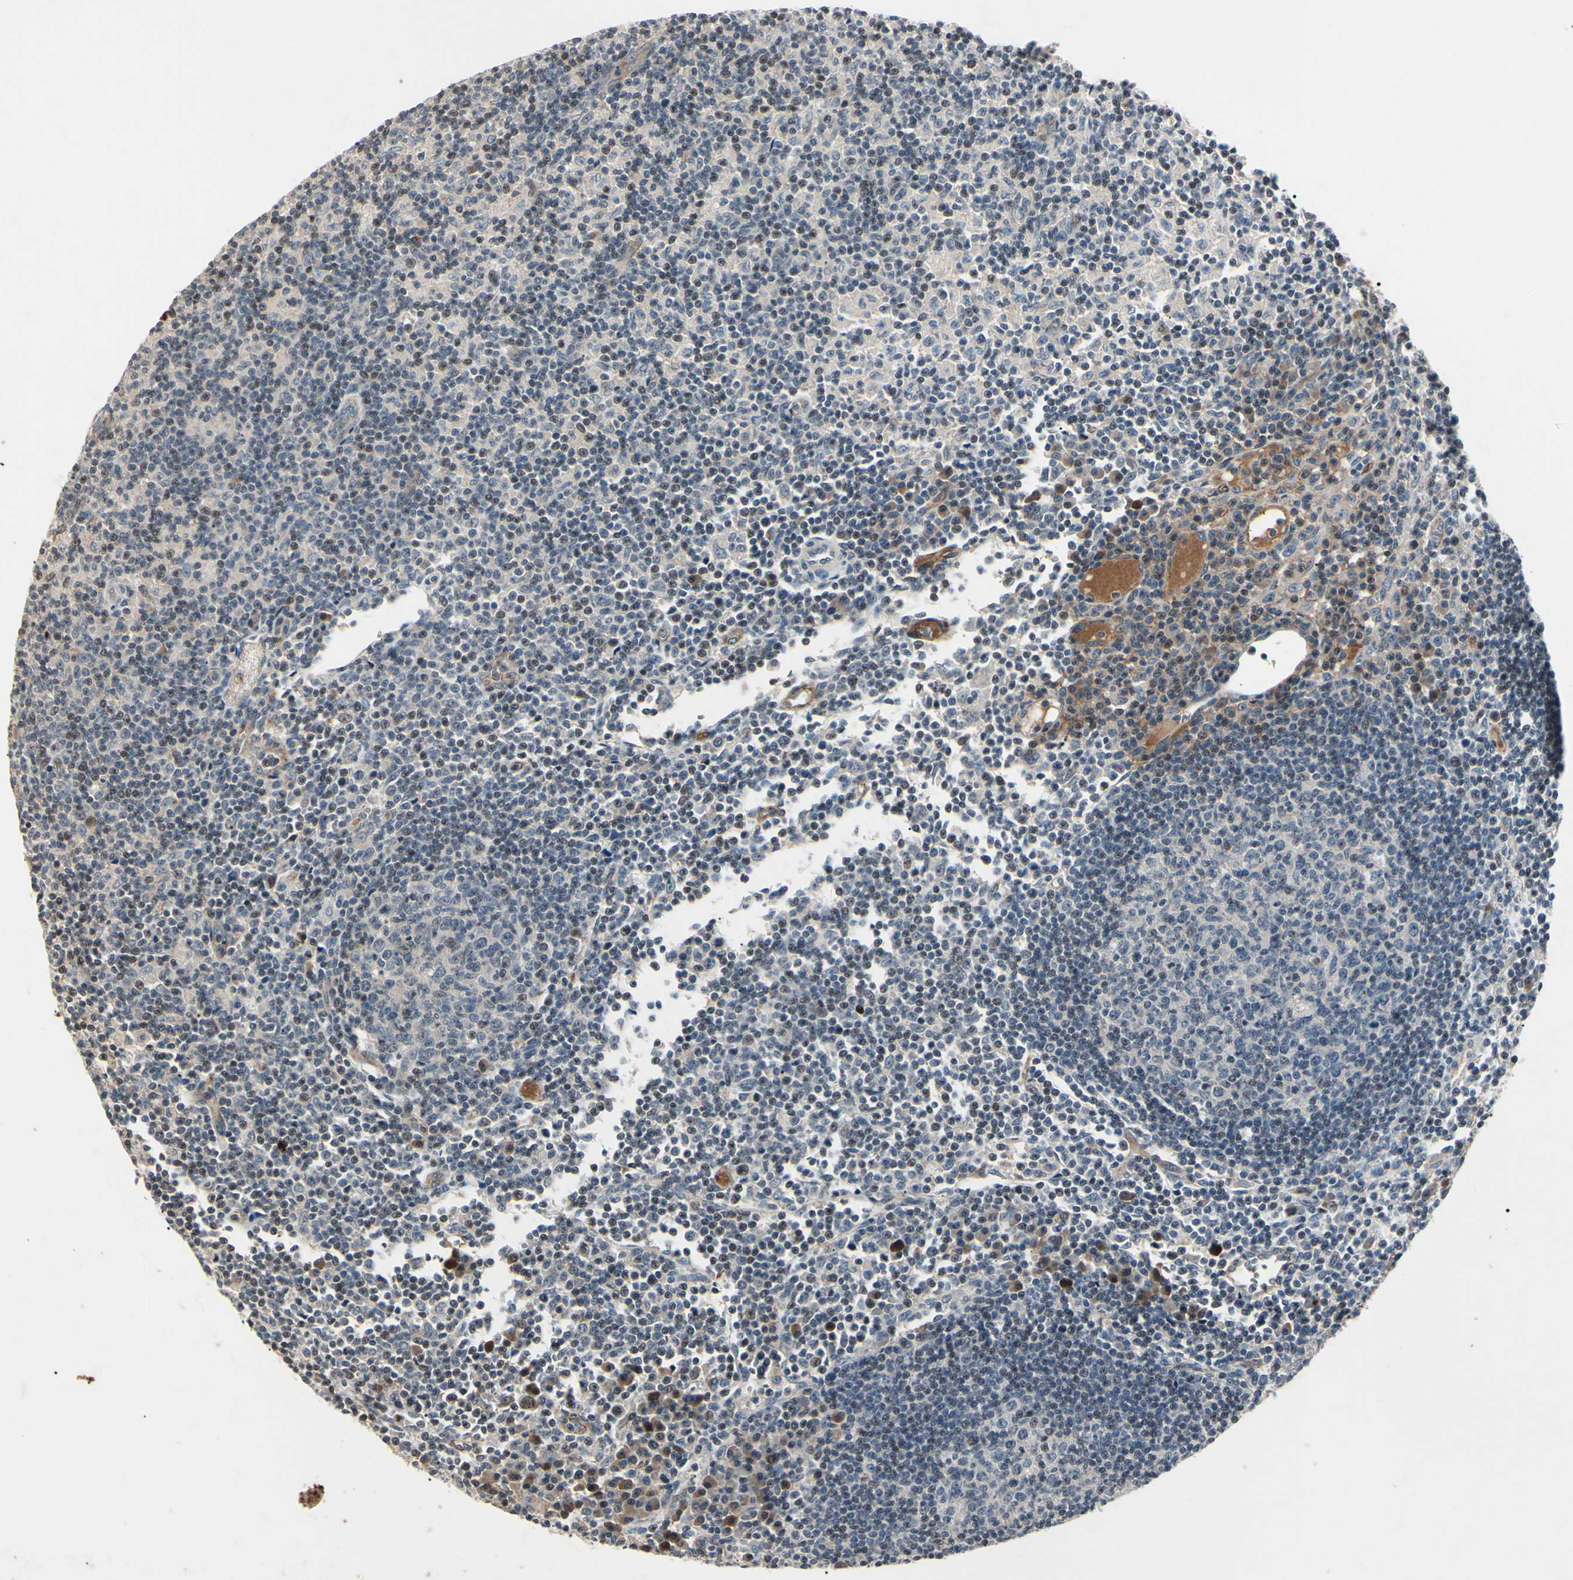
{"staining": {"intensity": "negative", "quantity": "none", "location": "none"}, "tissue": "lymph node", "cell_type": "Germinal center cells", "image_type": "normal", "snomed": [{"axis": "morphology", "description": "Normal tissue, NOS"}, {"axis": "morphology", "description": "Inflammation, NOS"}, {"axis": "topography", "description": "Lymph node"}], "caption": "Immunohistochemical staining of normal lymph node reveals no significant staining in germinal center cells.", "gene": "AEBP1", "patient": {"sex": "male", "age": 55}}